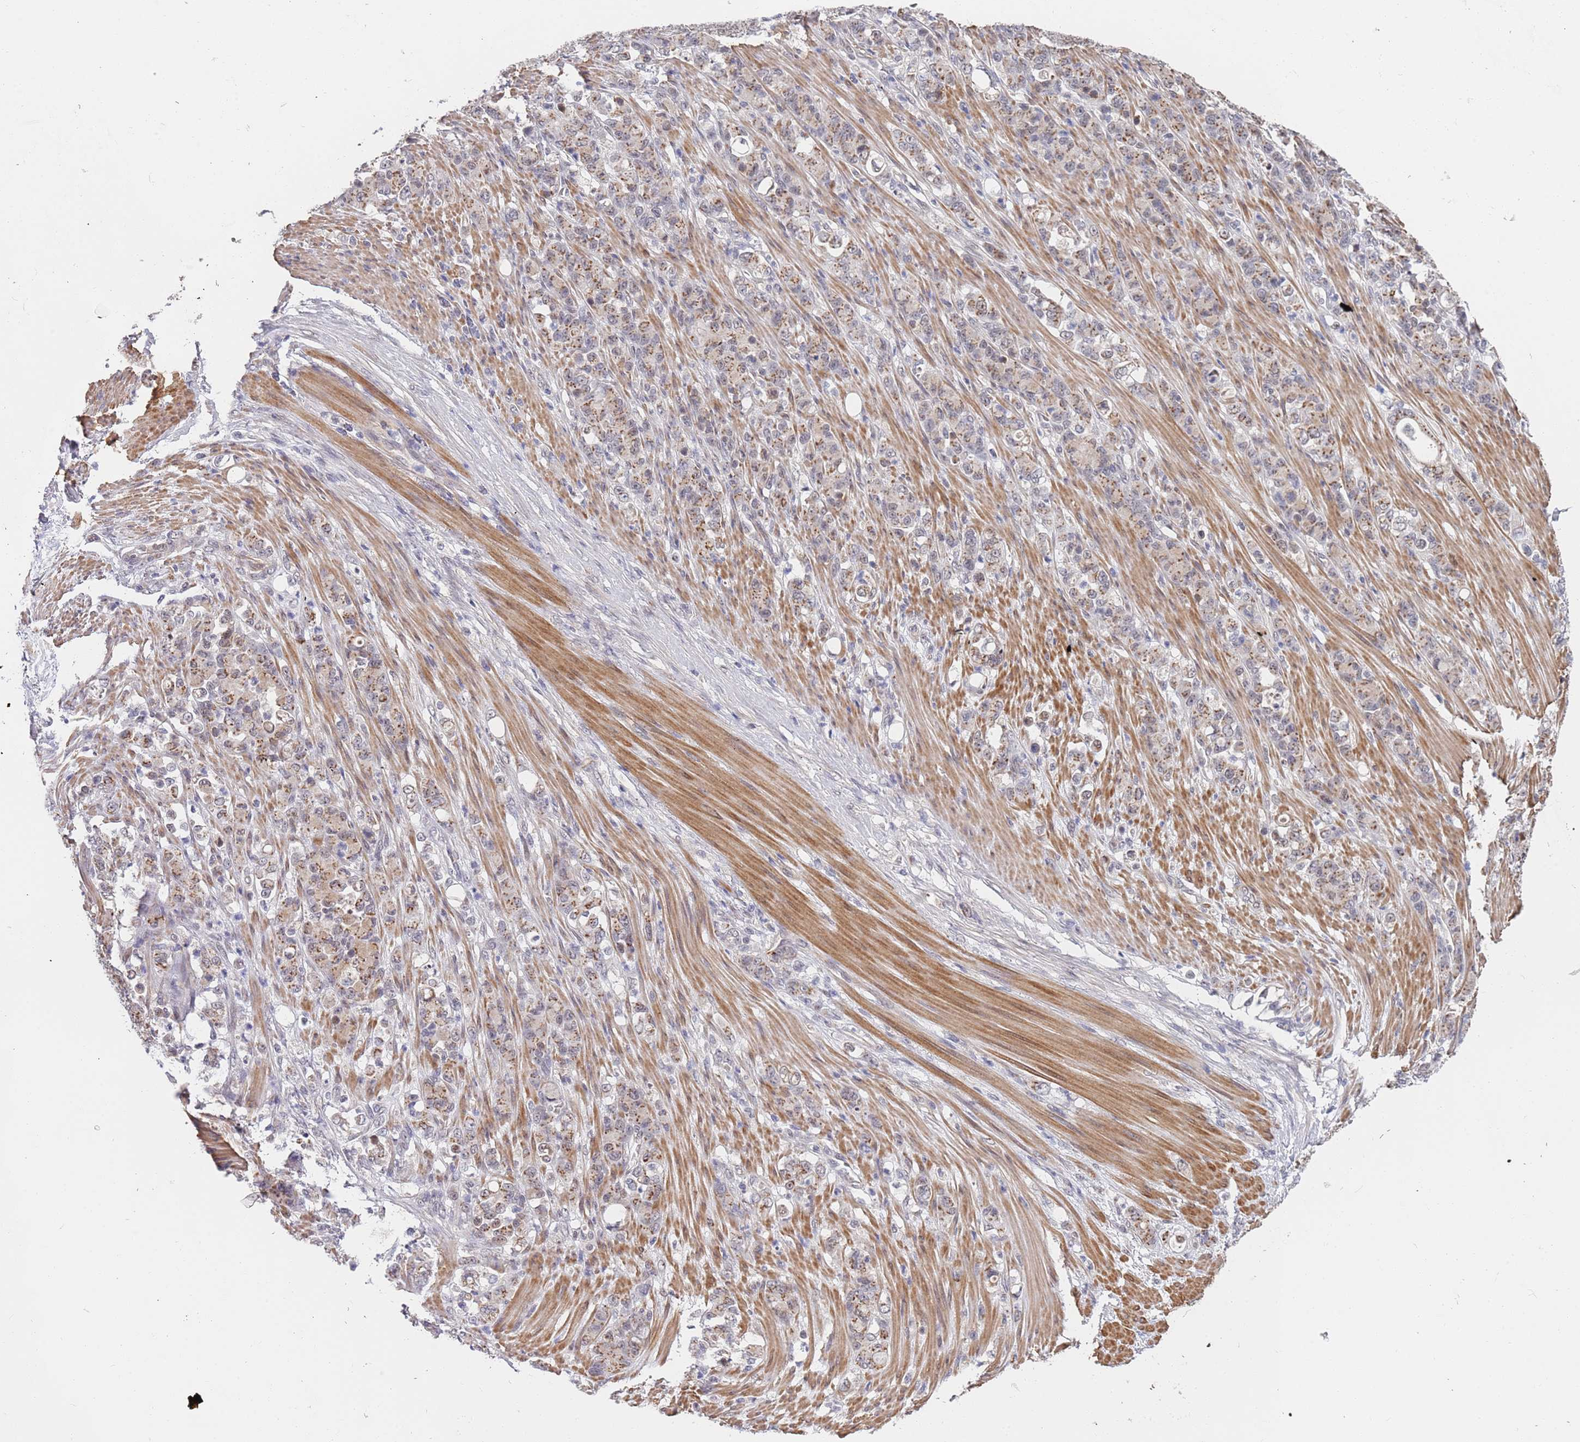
{"staining": {"intensity": "moderate", "quantity": "25%-75%", "location": "cytoplasmic/membranous"}, "tissue": "stomach cancer", "cell_type": "Tumor cells", "image_type": "cancer", "snomed": [{"axis": "morphology", "description": "Normal tissue, NOS"}, {"axis": "morphology", "description": "Adenocarcinoma, NOS"}, {"axis": "topography", "description": "Stomach"}], "caption": "Stomach cancer stained with DAB immunohistochemistry demonstrates medium levels of moderate cytoplasmic/membranous expression in approximately 25%-75% of tumor cells.", "gene": "B4GALT4", "patient": {"sex": "female", "age": 79}}